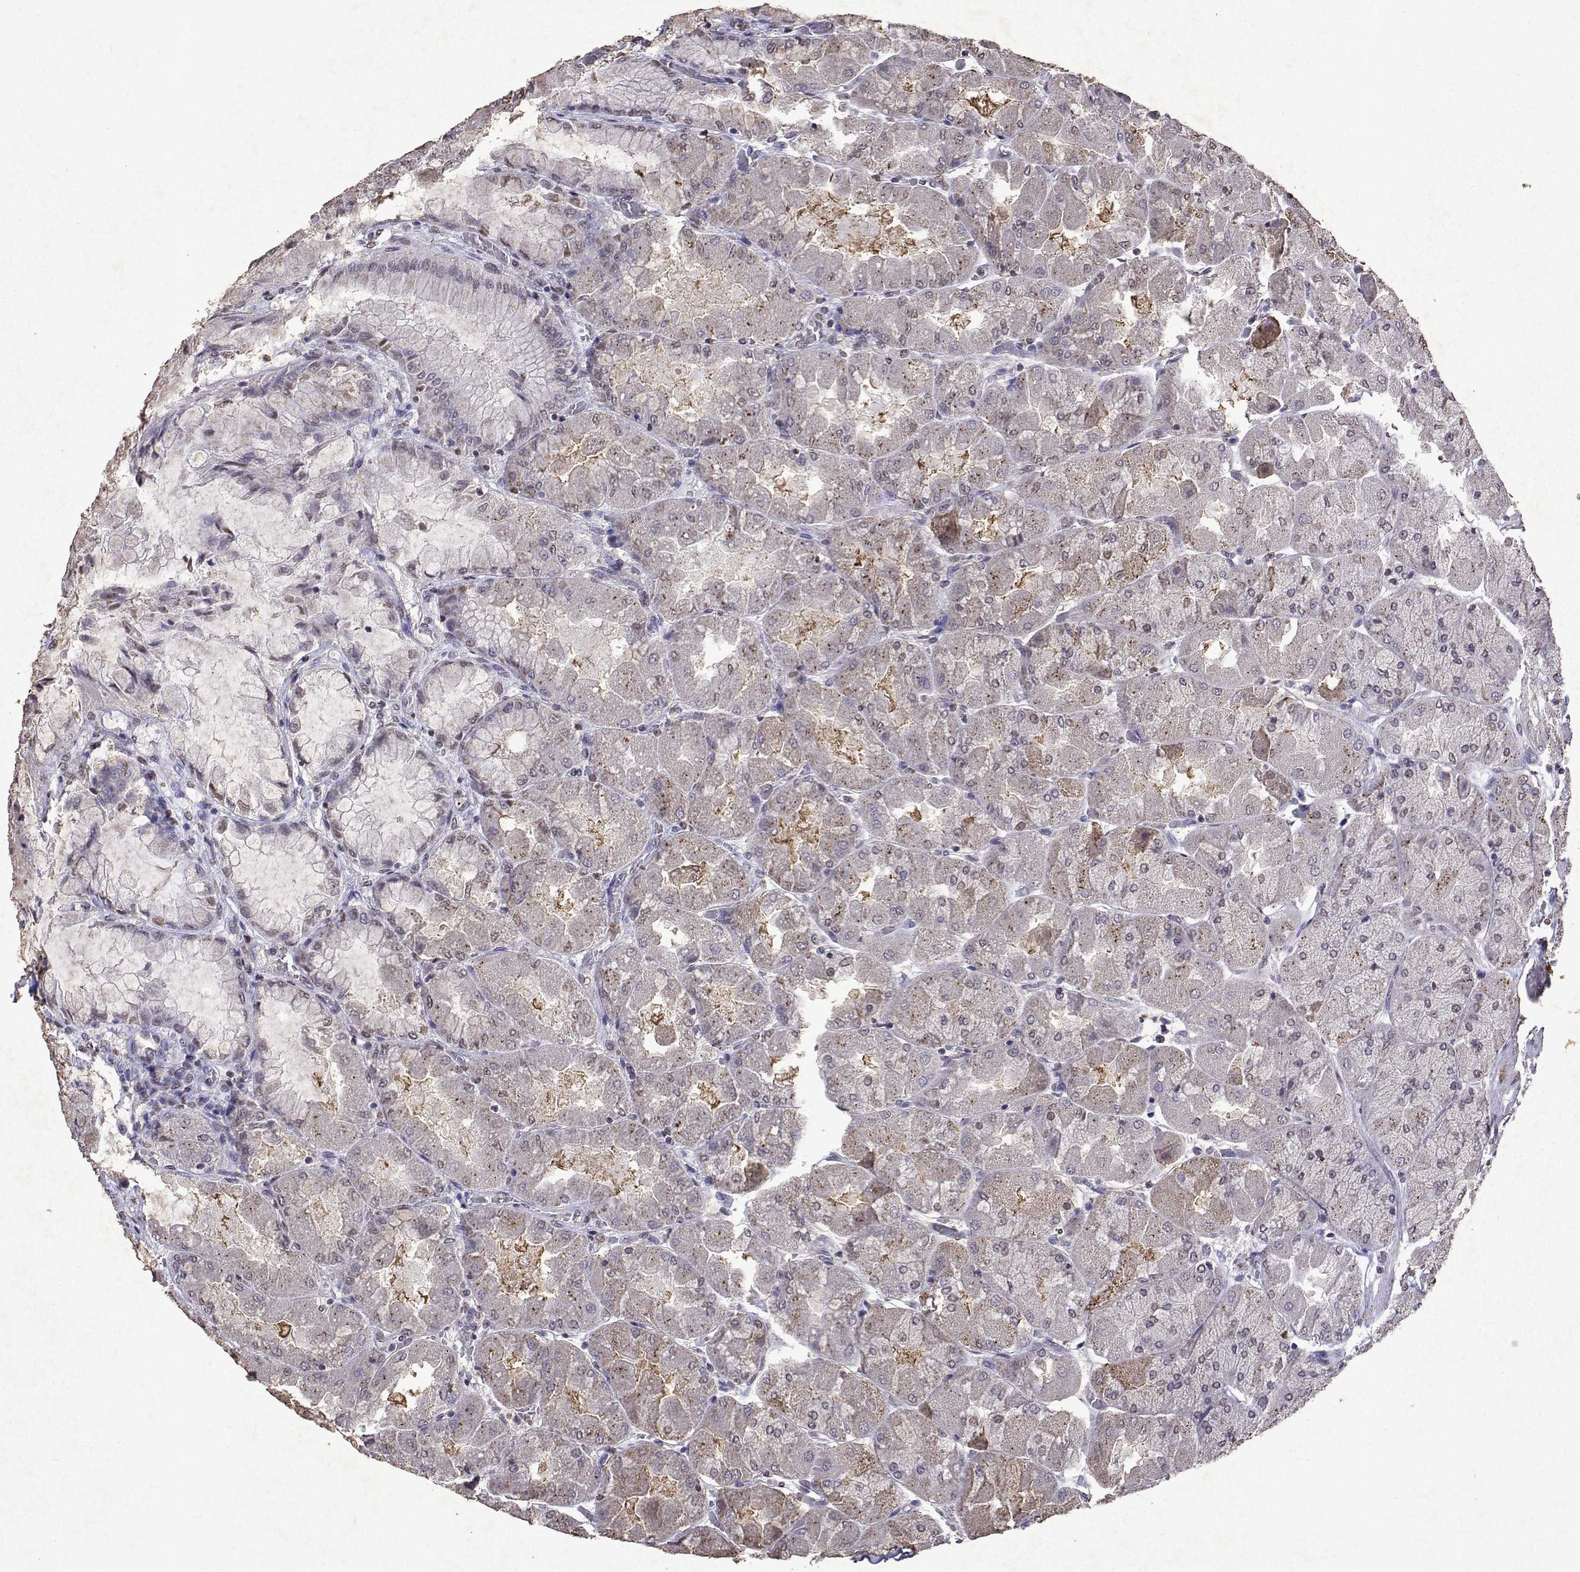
{"staining": {"intensity": "strong", "quantity": "<25%", "location": "cytoplasmic/membranous"}, "tissue": "stomach", "cell_type": "Glandular cells", "image_type": "normal", "snomed": [{"axis": "morphology", "description": "Normal tissue, NOS"}, {"axis": "topography", "description": "Stomach"}], "caption": "This photomicrograph reveals immunohistochemistry staining of benign human stomach, with medium strong cytoplasmic/membranous positivity in about <25% of glandular cells.", "gene": "DUSP28", "patient": {"sex": "female", "age": 61}}